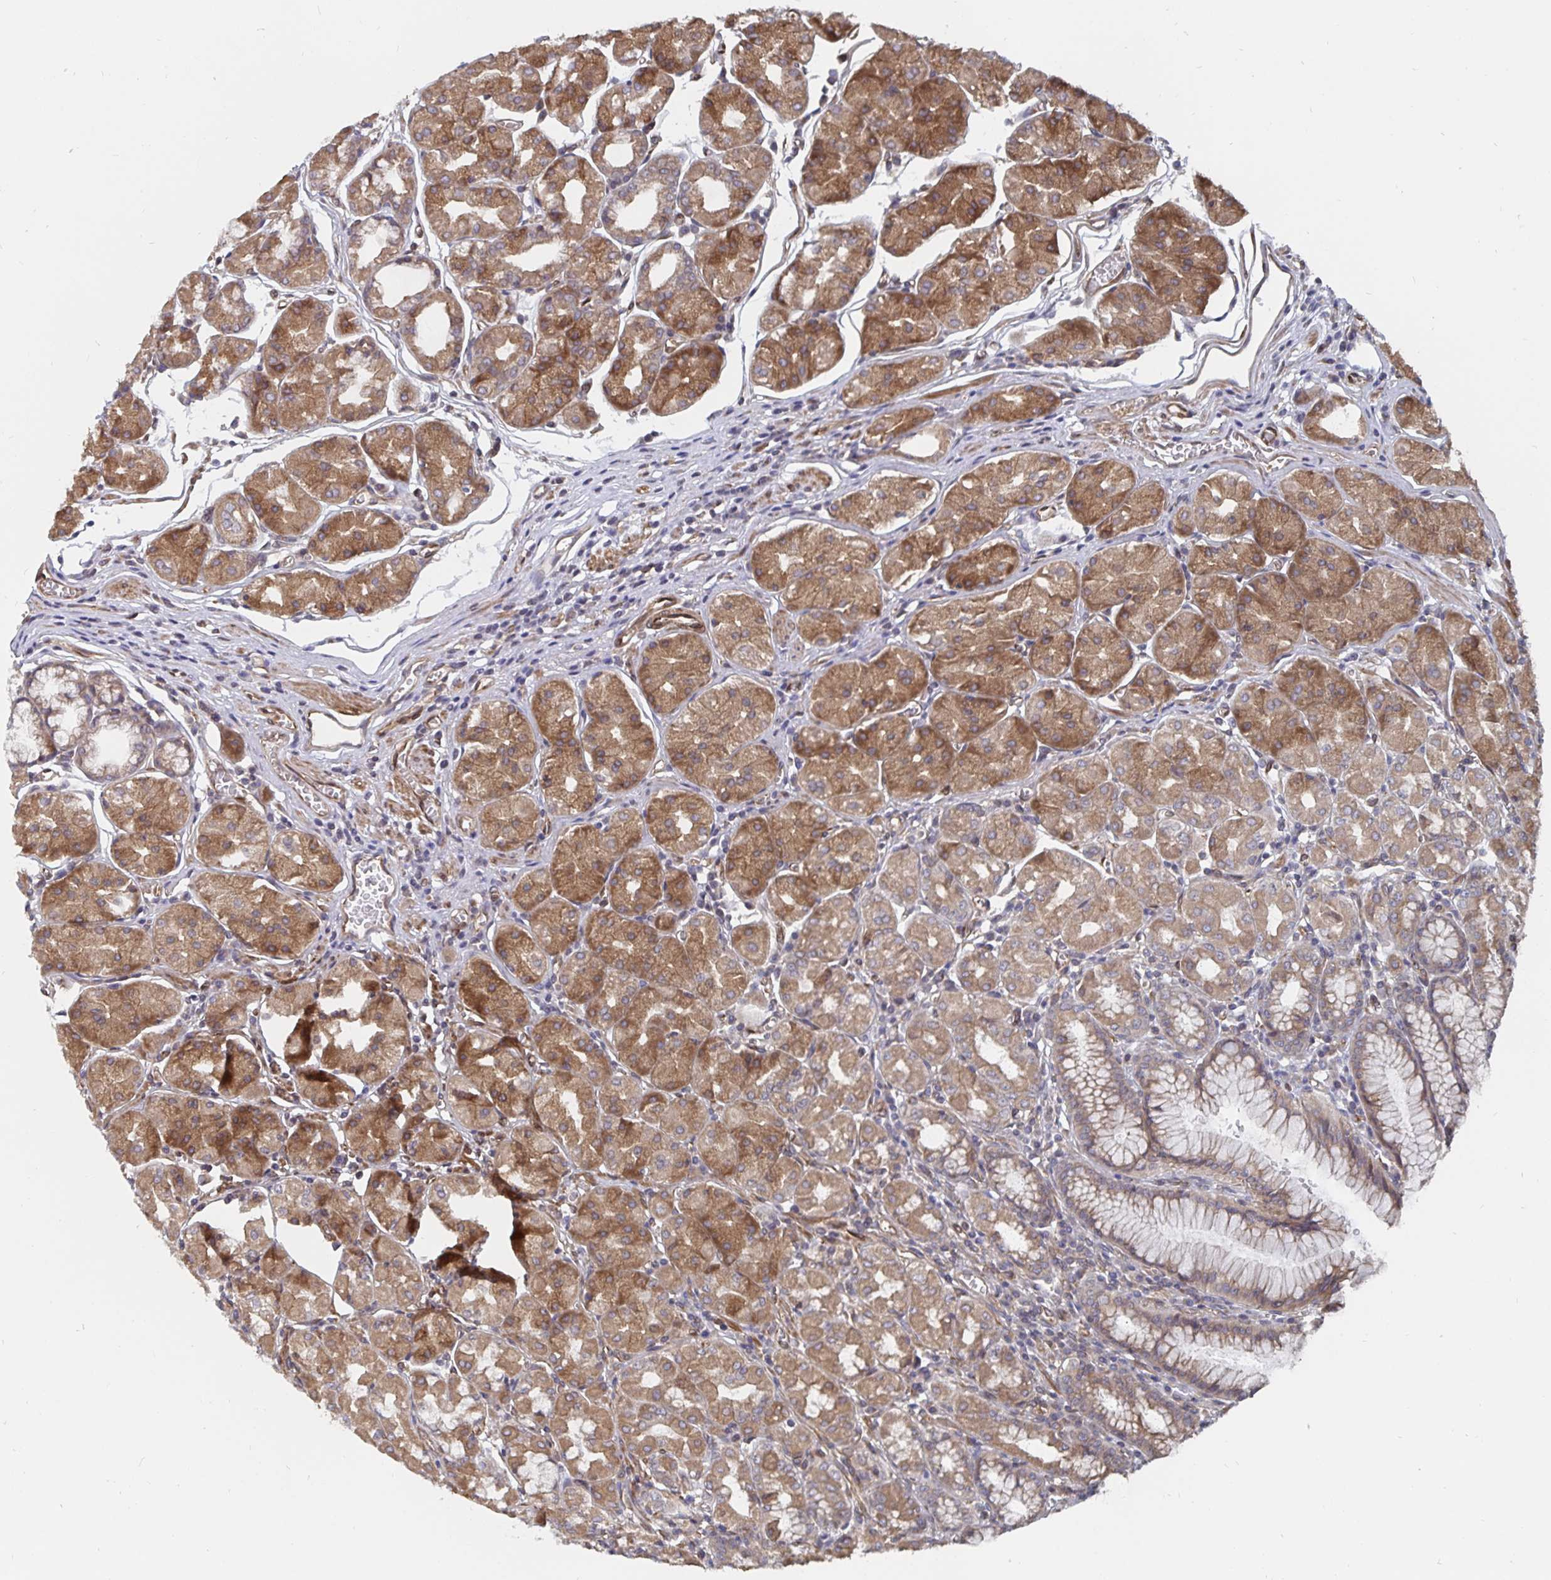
{"staining": {"intensity": "moderate", "quantity": ">75%", "location": "cytoplasmic/membranous"}, "tissue": "stomach", "cell_type": "Glandular cells", "image_type": "normal", "snomed": [{"axis": "morphology", "description": "Normal tissue, NOS"}, {"axis": "topography", "description": "Stomach"}], "caption": "Stomach was stained to show a protein in brown. There is medium levels of moderate cytoplasmic/membranous staining in approximately >75% of glandular cells. Nuclei are stained in blue.", "gene": "BCAP29", "patient": {"sex": "male", "age": 55}}